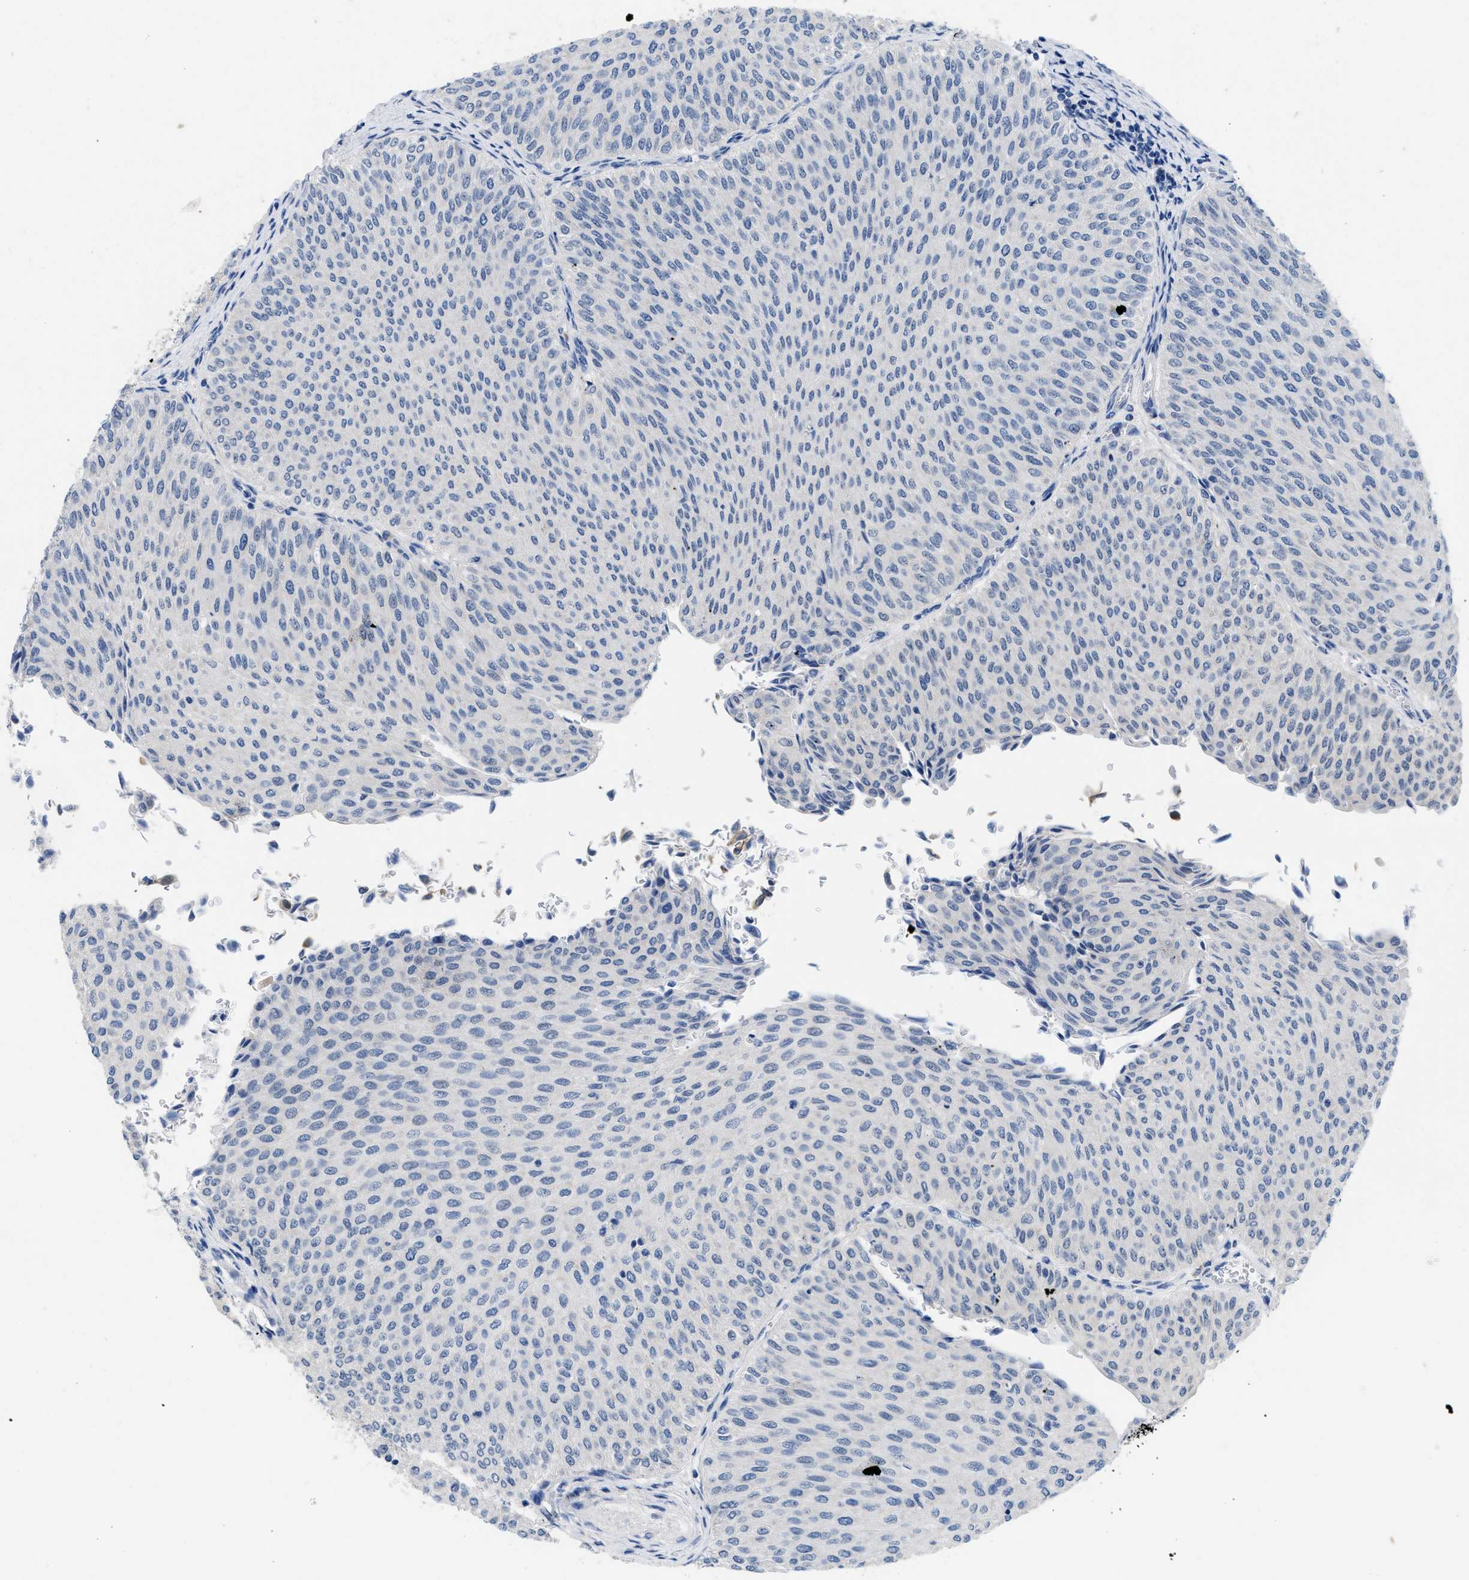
{"staining": {"intensity": "negative", "quantity": "none", "location": "none"}, "tissue": "urothelial cancer", "cell_type": "Tumor cells", "image_type": "cancer", "snomed": [{"axis": "morphology", "description": "Urothelial carcinoma, Low grade"}, {"axis": "topography", "description": "Urinary bladder"}], "caption": "An image of urothelial cancer stained for a protein displays no brown staining in tumor cells.", "gene": "NFIX", "patient": {"sex": "male", "age": 78}}